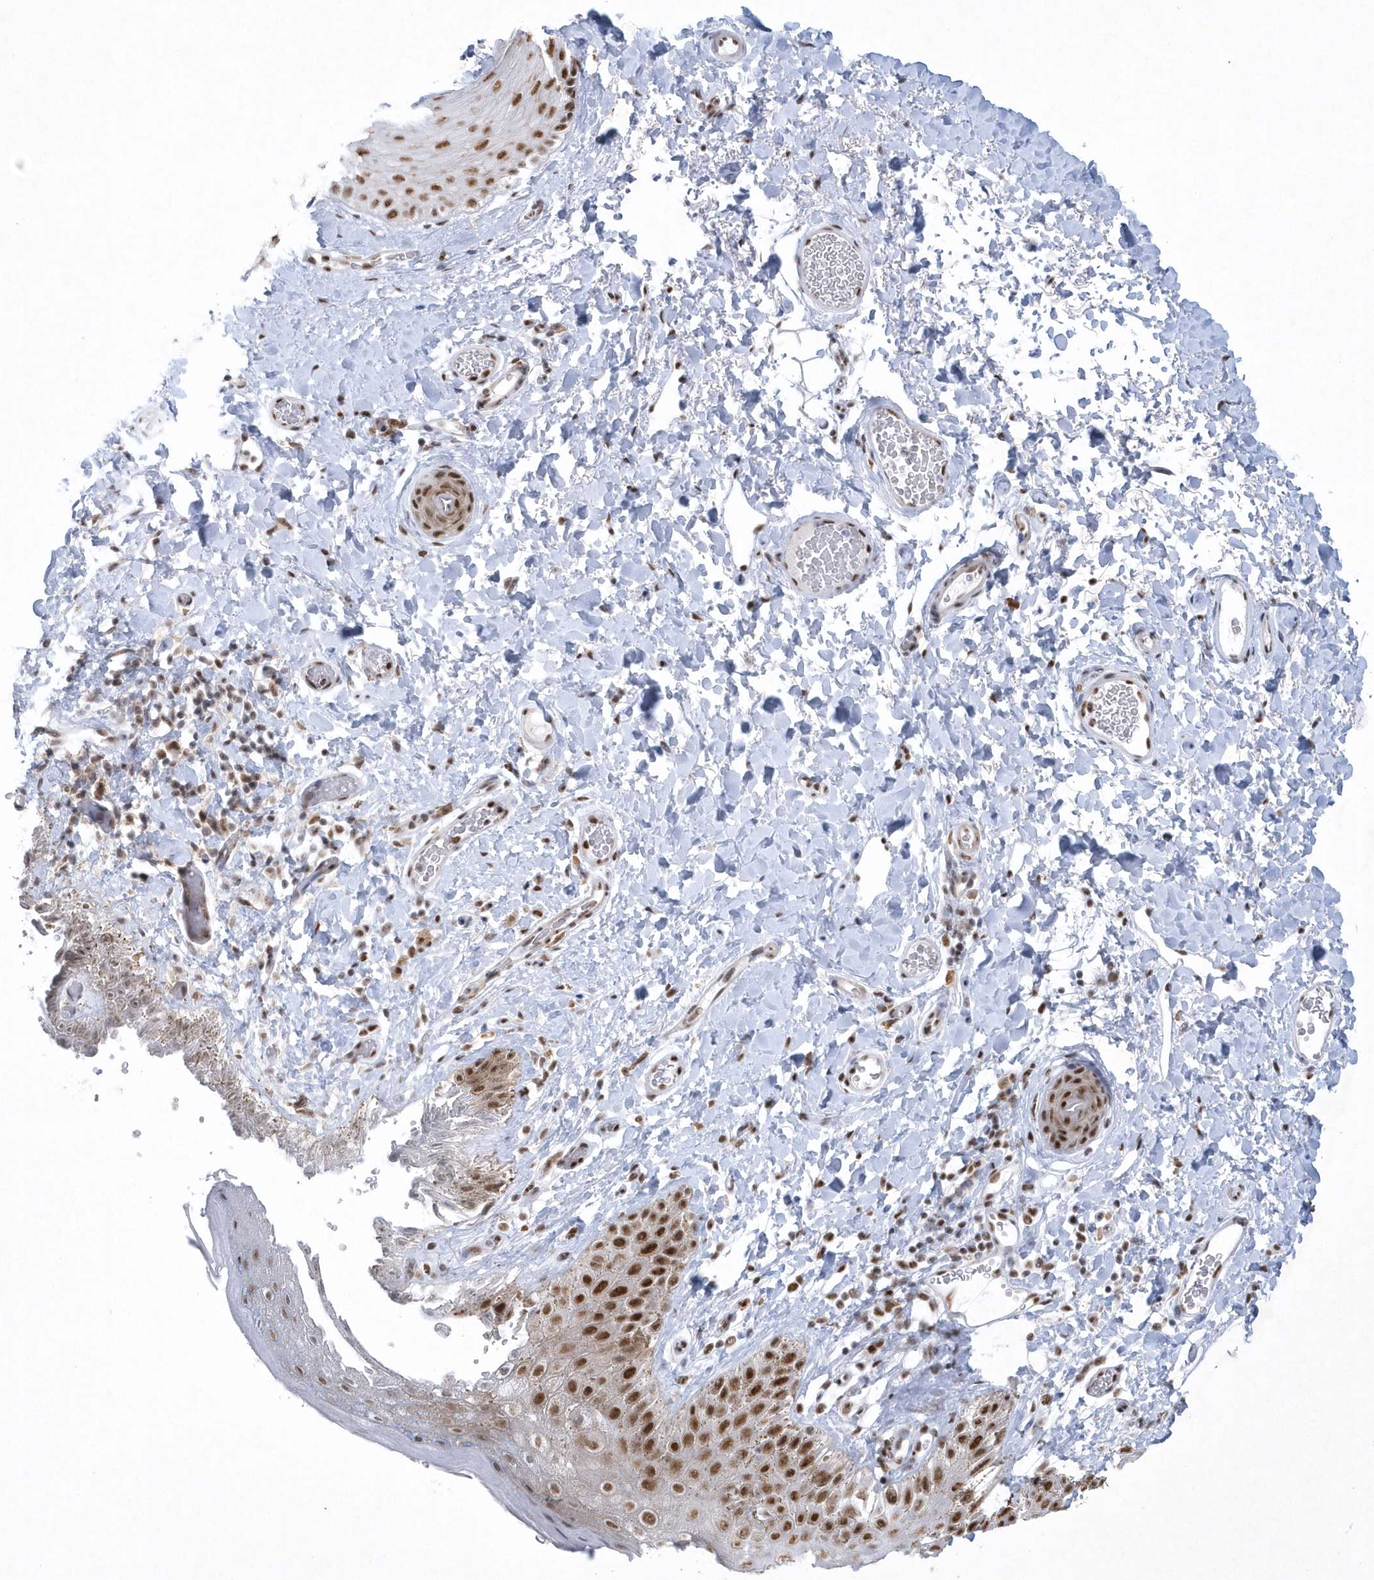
{"staining": {"intensity": "moderate", "quantity": ">75%", "location": "nuclear"}, "tissue": "skin", "cell_type": "Epidermal cells", "image_type": "normal", "snomed": [{"axis": "morphology", "description": "Normal tissue, NOS"}, {"axis": "topography", "description": "Anal"}], "caption": "Skin stained for a protein (brown) shows moderate nuclear positive expression in approximately >75% of epidermal cells.", "gene": "DCLRE1A", "patient": {"sex": "male", "age": 44}}